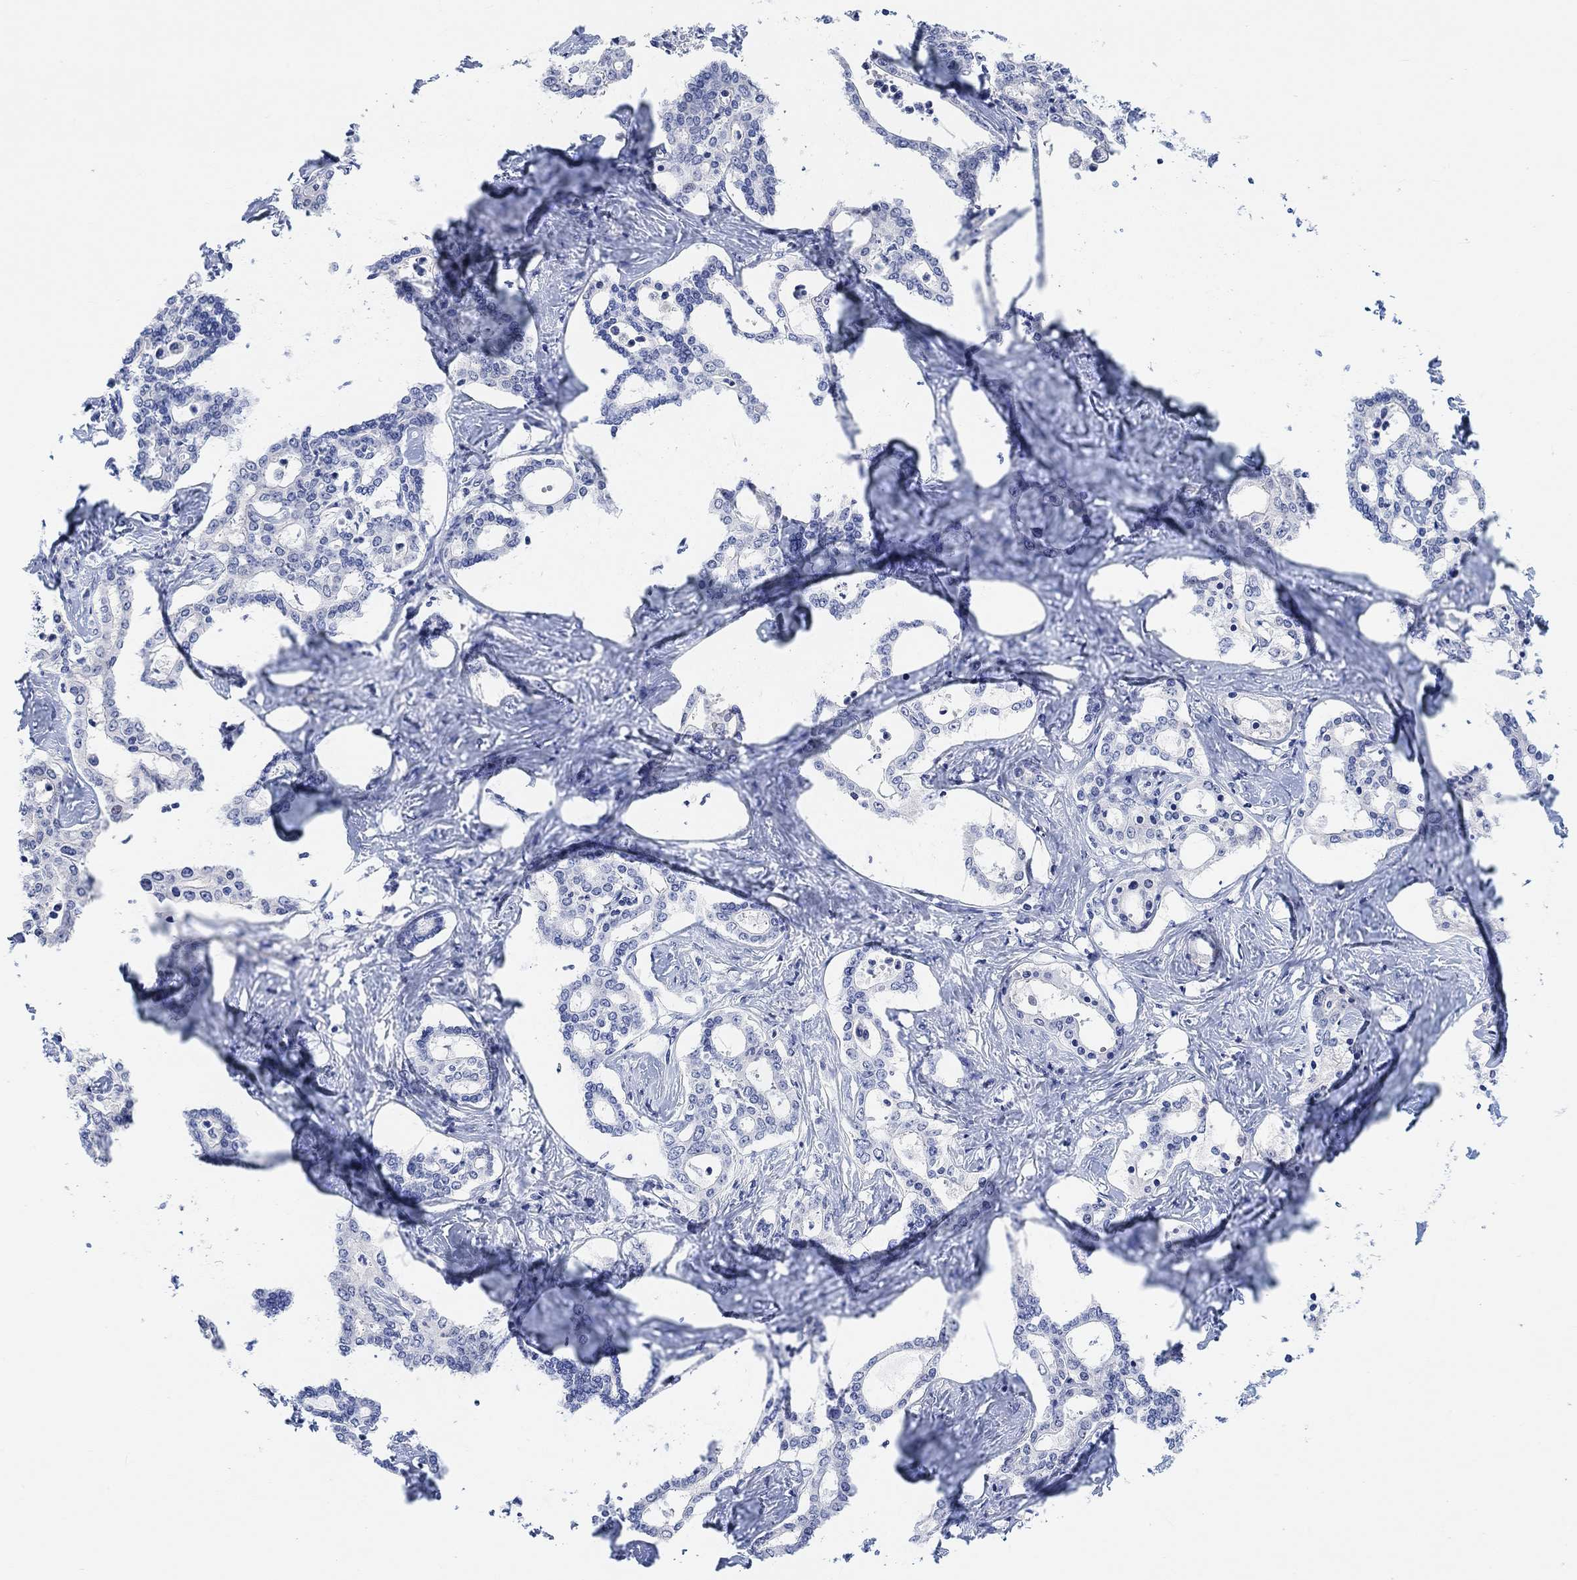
{"staining": {"intensity": "negative", "quantity": "none", "location": "none"}, "tissue": "liver cancer", "cell_type": "Tumor cells", "image_type": "cancer", "snomed": [{"axis": "morphology", "description": "Cholangiocarcinoma"}, {"axis": "topography", "description": "Liver"}], "caption": "Immunohistochemical staining of liver cancer (cholangiocarcinoma) shows no significant staining in tumor cells.", "gene": "MUC1", "patient": {"sex": "female", "age": 47}}